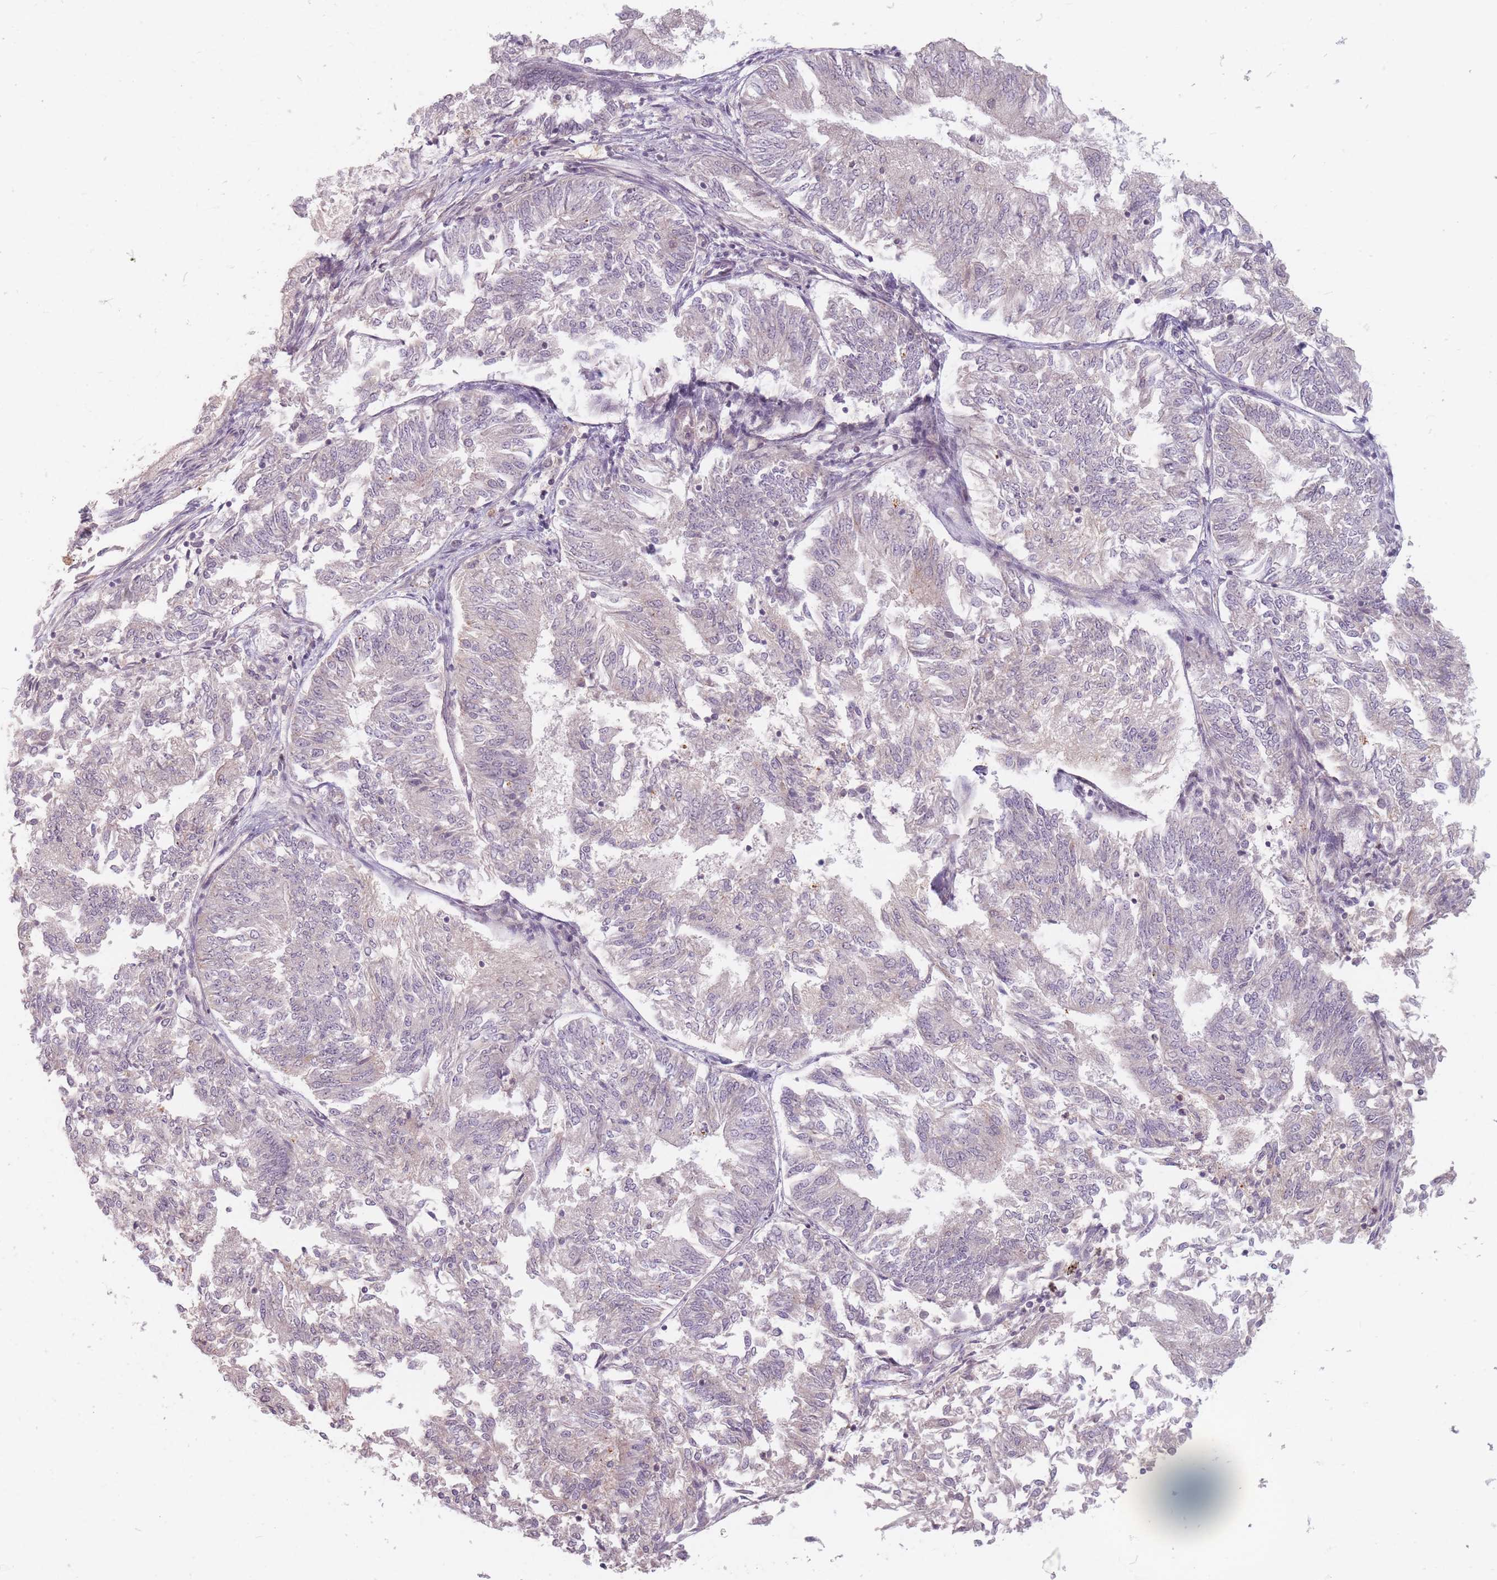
{"staining": {"intensity": "negative", "quantity": "none", "location": "none"}, "tissue": "endometrial cancer", "cell_type": "Tumor cells", "image_type": "cancer", "snomed": [{"axis": "morphology", "description": "Adenocarcinoma, NOS"}, {"axis": "topography", "description": "Endometrium"}], "caption": "A high-resolution image shows immunohistochemistry staining of endometrial cancer (adenocarcinoma), which shows no significant positivity in tumor cells.", "gene": "GABRA6", "patient": {"sex": "female", "age": 58}}